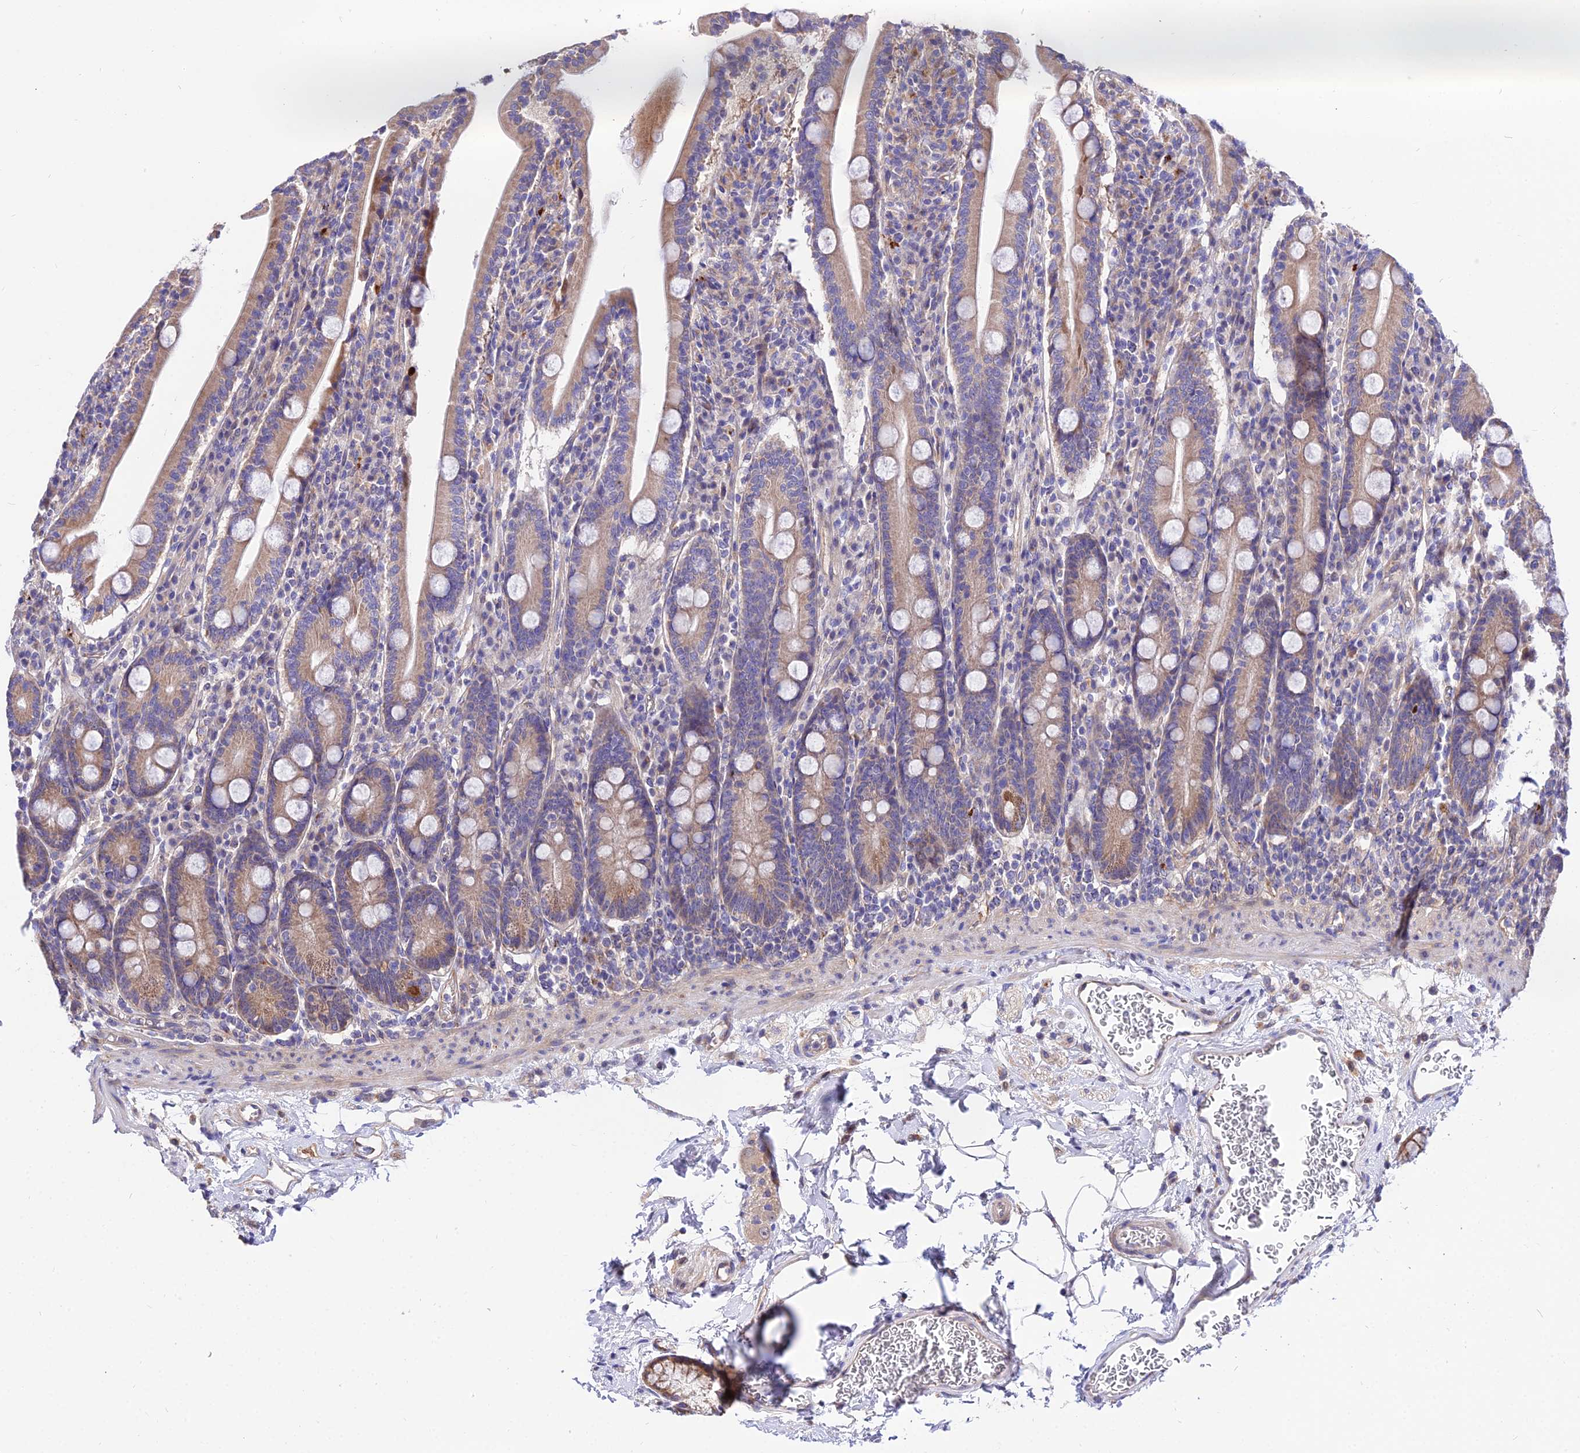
{"staining": {"intensity": "moderate", "quantity": "25%-75%", "location": "cytoplasmic/membranous"}, "tissue": "duodenum", "cell_type": "Glandular cells", "image_type": "normal", "snomed": [{"axis": "morphology", "description": "Normal tissue, NOS"}, {"axis": "topography", "description": "Duodenum"}], "caption": "Glandular cells display medium levels of moderate cytoplasmic/membranous expression in approximately 25%-75% of cells in unremarkable duodenum. The staining was performed using DAB, with brown indicating positive protein expression. Nuclei are stained blue with hematoxylin.", "gene": "CDC37L1", "patient": {"sex": "male", "age": 35}}